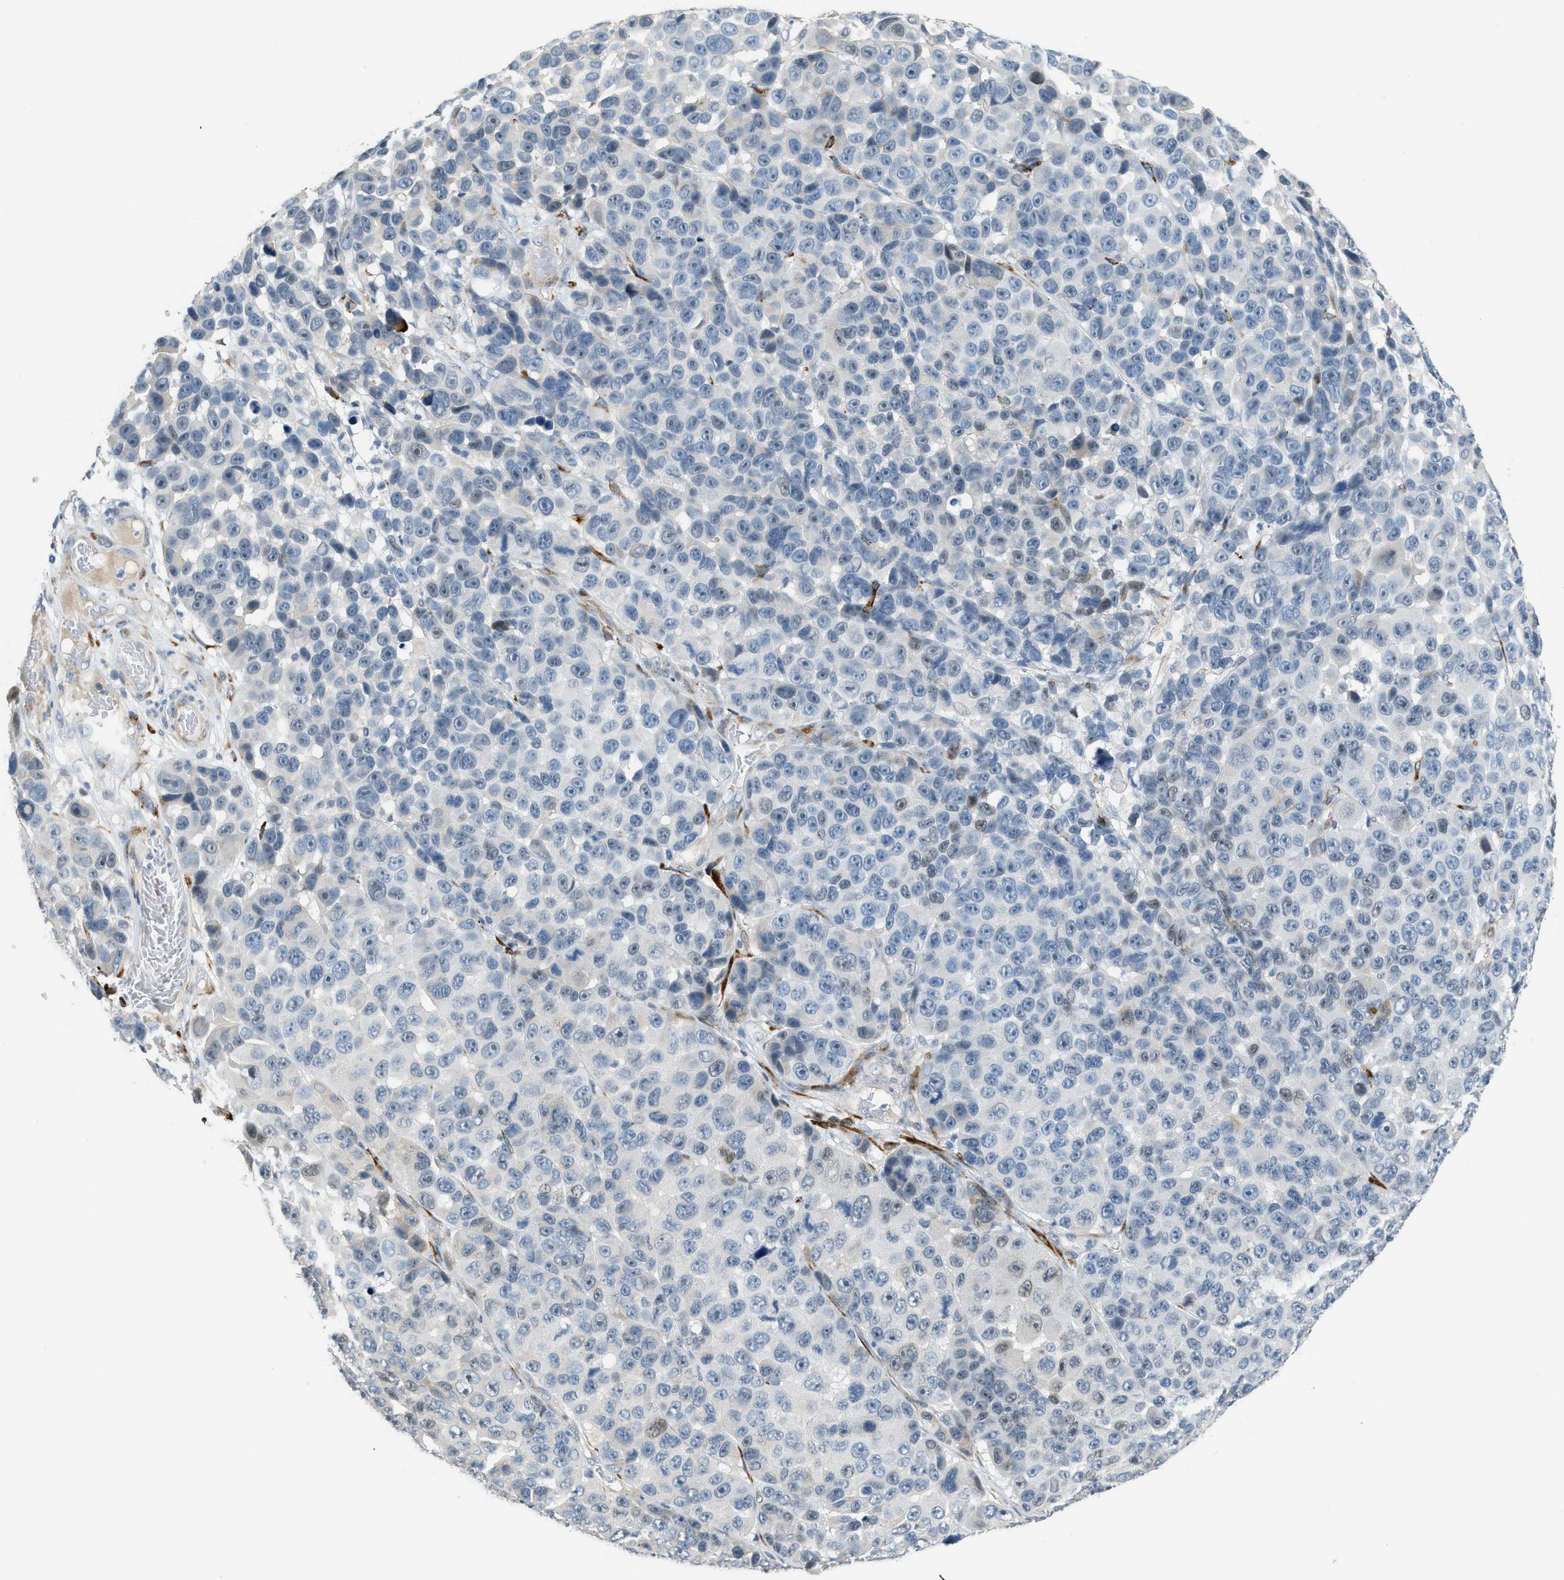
{"staining": {"intensity": "negative", "quantity": "none", "location": "none"}, "tissue": "melanoma", "cell_type": "Tumor cells", "image_type": "cancer", "snomed": [{"axis": "morphology", "description": "Malignant melanoma, NOS"}, {"axis": "topography", "description": "Skin"}], "caption": "Tumor cells are negative for brown protein staining in malignant melanoma. (DAB (3,3'-diaminobenzidine) IHC visualized using brightfield microscopy, high magnification).", "gene": "TMEM154", "patient": {"sex": "male", "age": 53}}